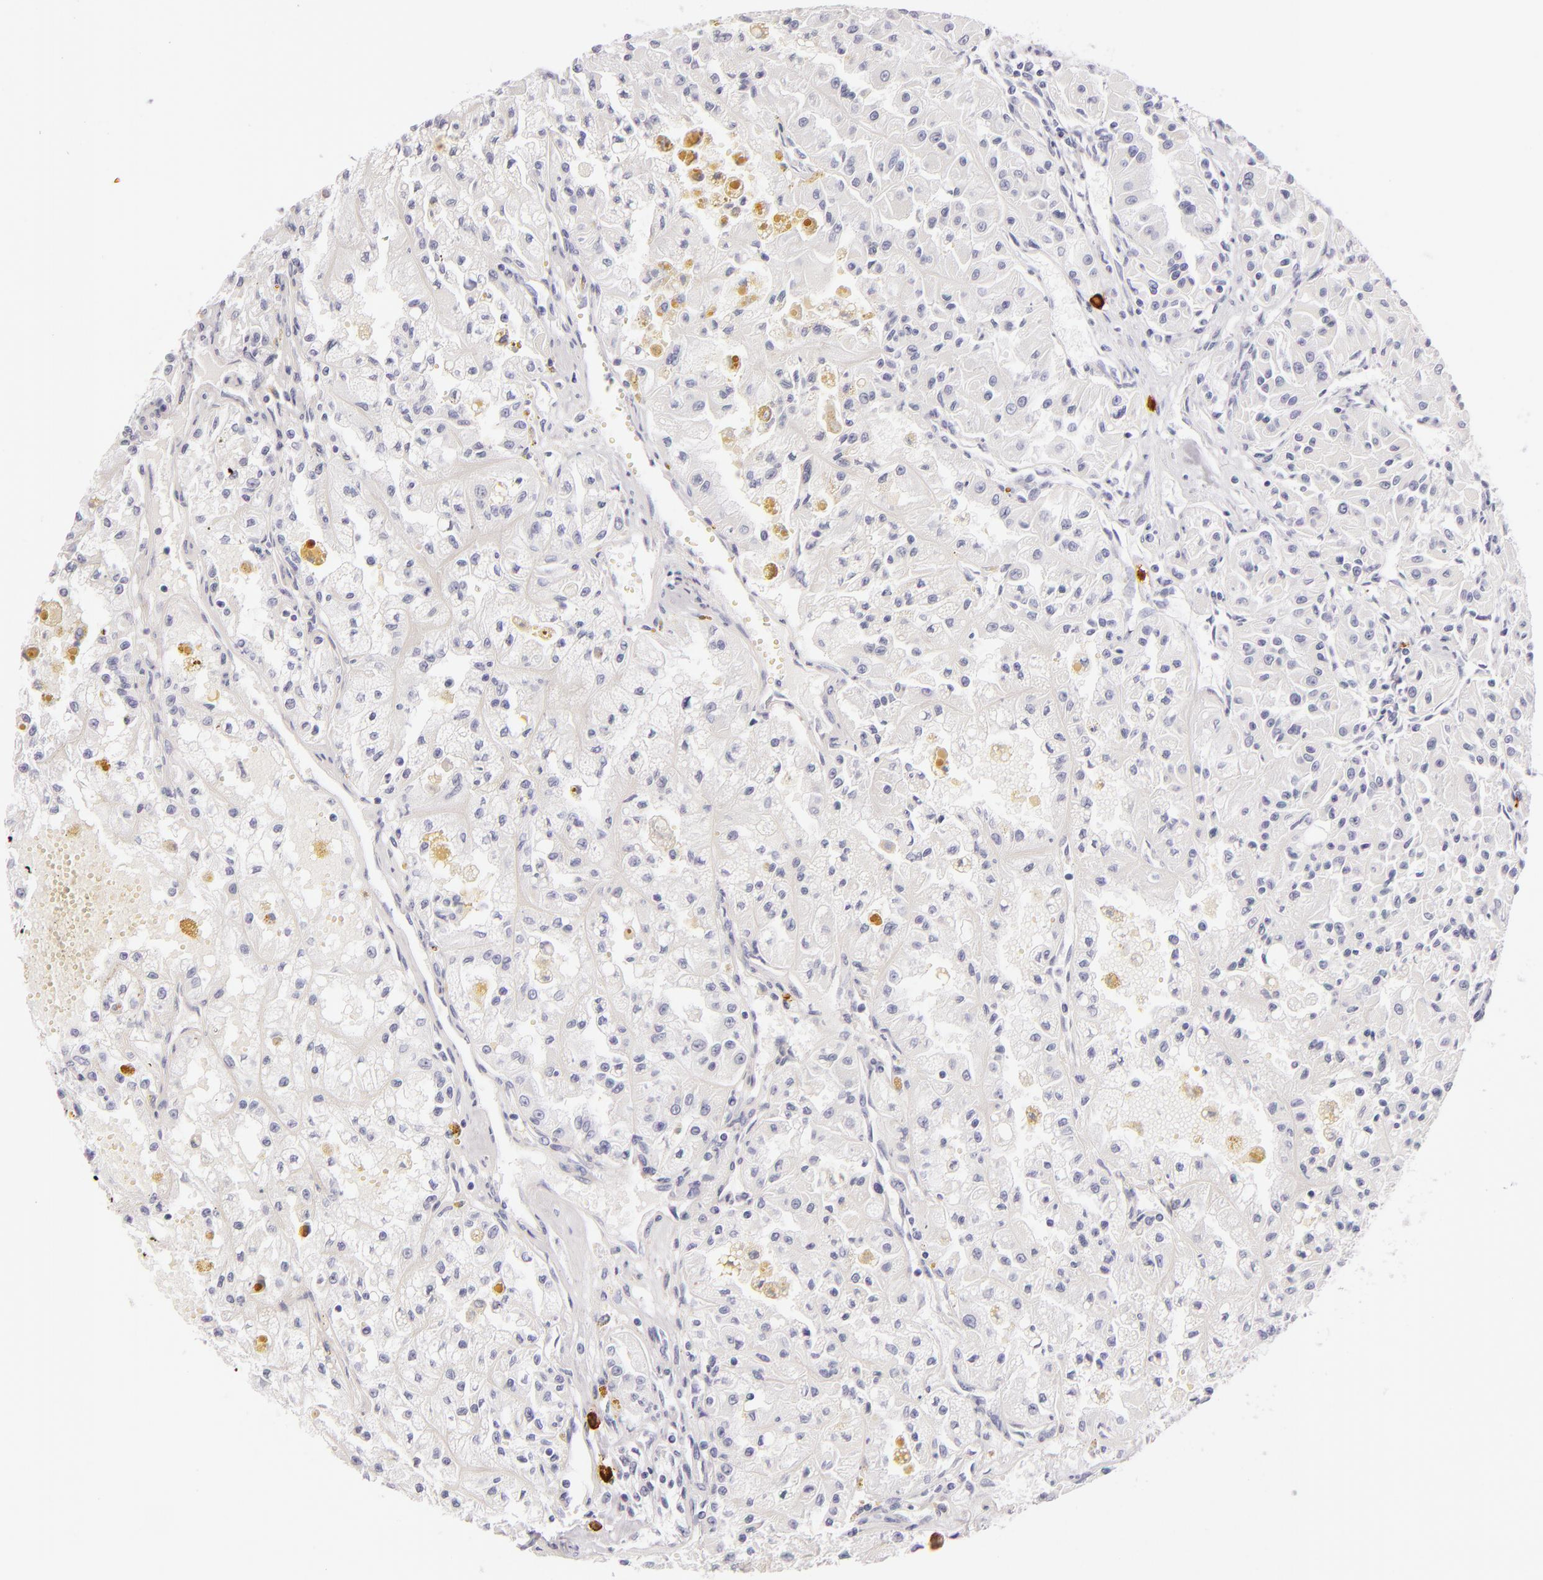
{"staining": {"intensity": "negative", "quantity": "none", "location": "none"}, "tissue": "renal cancer", "cell_type": "Tumor cells", "image_type": "cancer", "snomed": [{"axis": "morphology", "description": "Adenocarcinoma, NOS"}, {"axis": "topography", "description": "Kidney"}], "caption": "A high-resolution histopathology image shows immunohistochemistry (IHC) staining of adenocarcinoma (renal), which exhibits no significant positivity in tumor cells.", "gene": "TPSD1", "patient": {"sex": "male", "age": 78}}